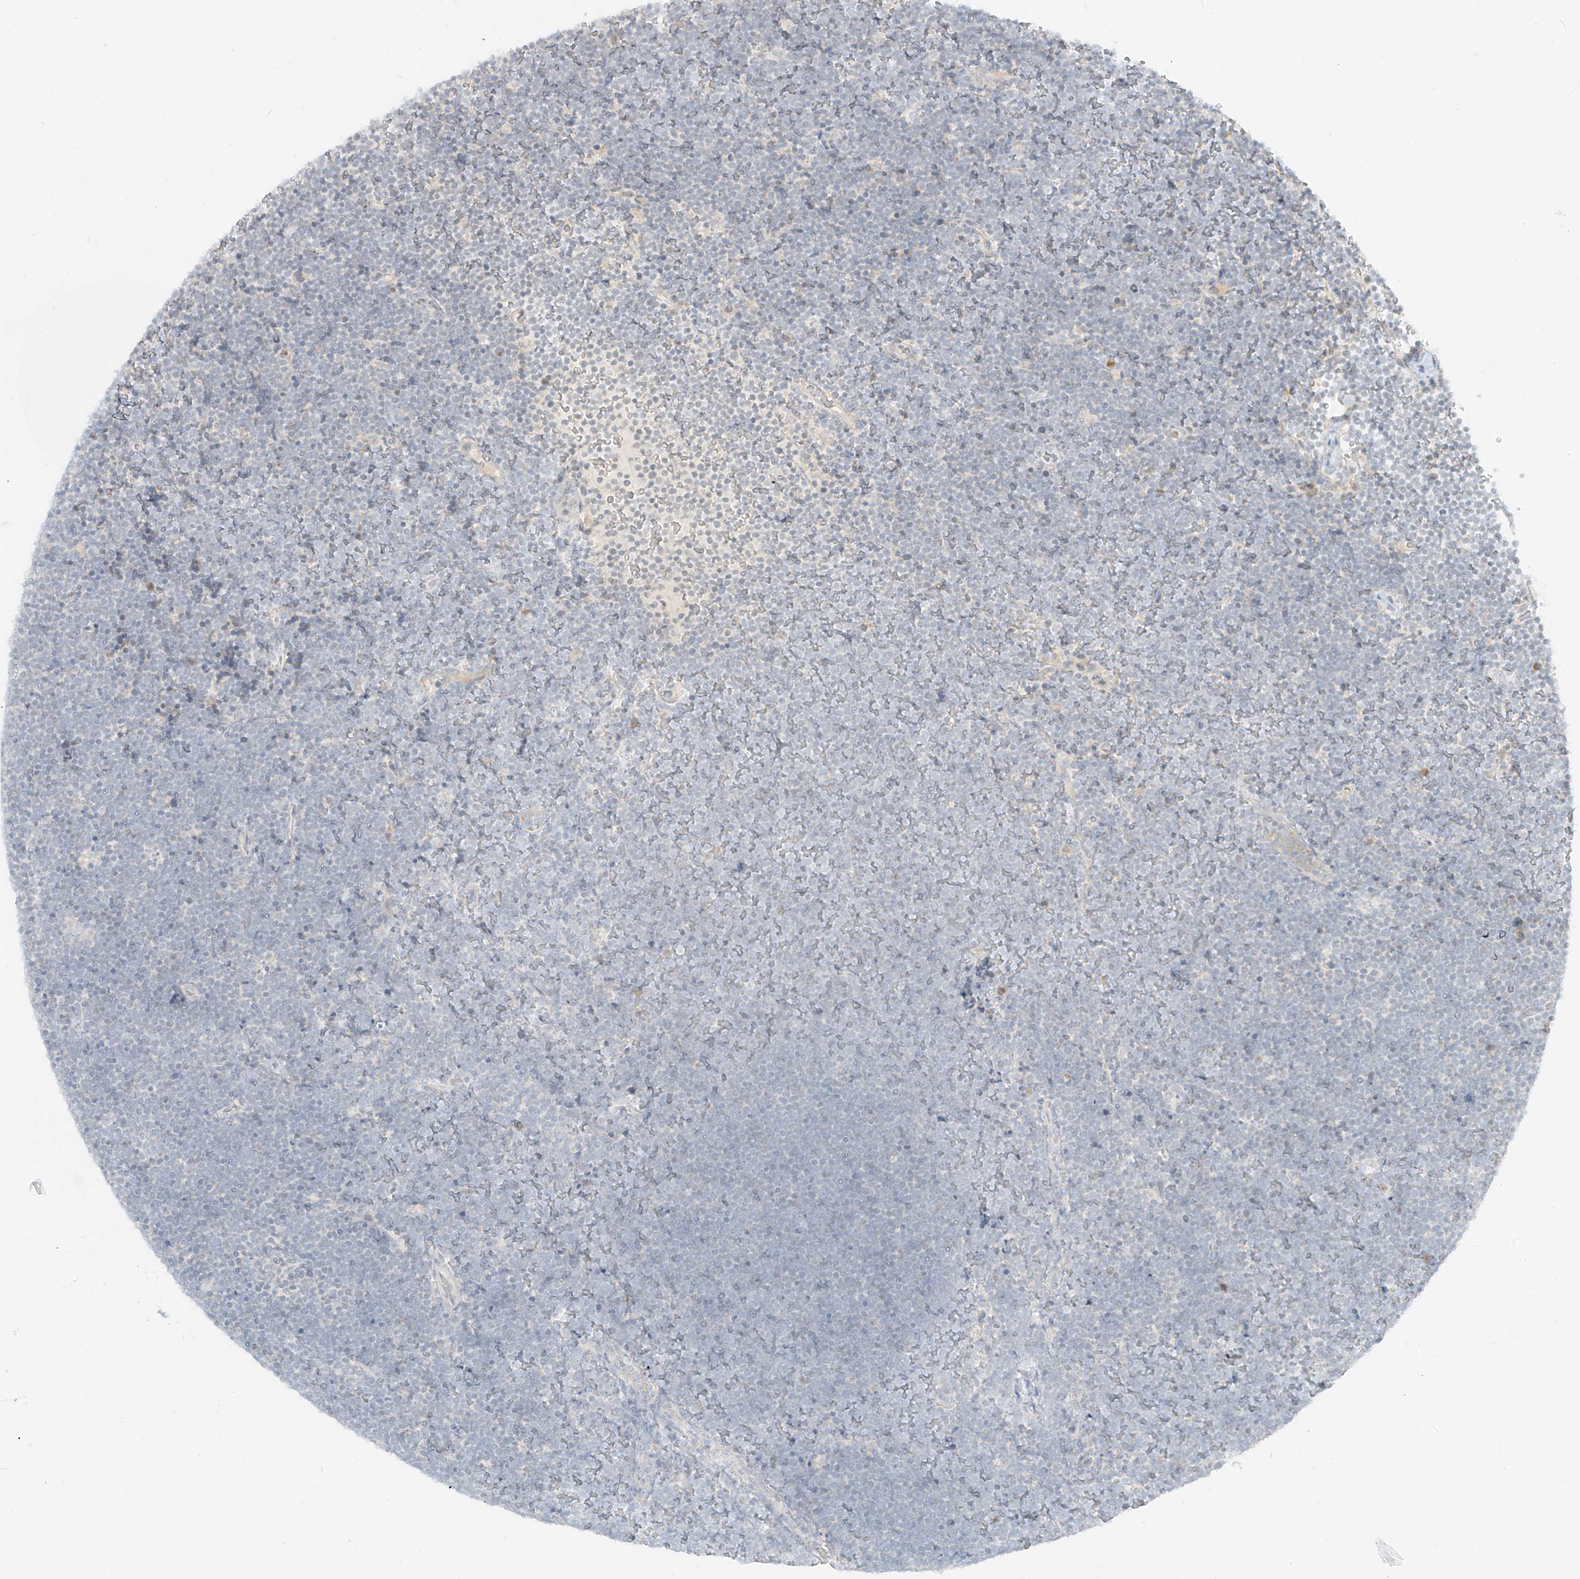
{"staining": {"intensity": "negative", "quantity": "none", "location": "none"}, "tissue": "lymphoma", "cell_type": "Tumor cells", "image_type": "cancer", "snomed": [{"axis": "morphology", "description": "Malignant lymphoma, non-Hodgkin's type, High grade"}, {"axis": "topography", "description": "Lymph node"}], "caption": "Lymphoma was stained to show a protein in brown. There is no significant staining in tumor cells.", "gene": "C2orf42", "patient": {"sex": "male", "age": 13}}